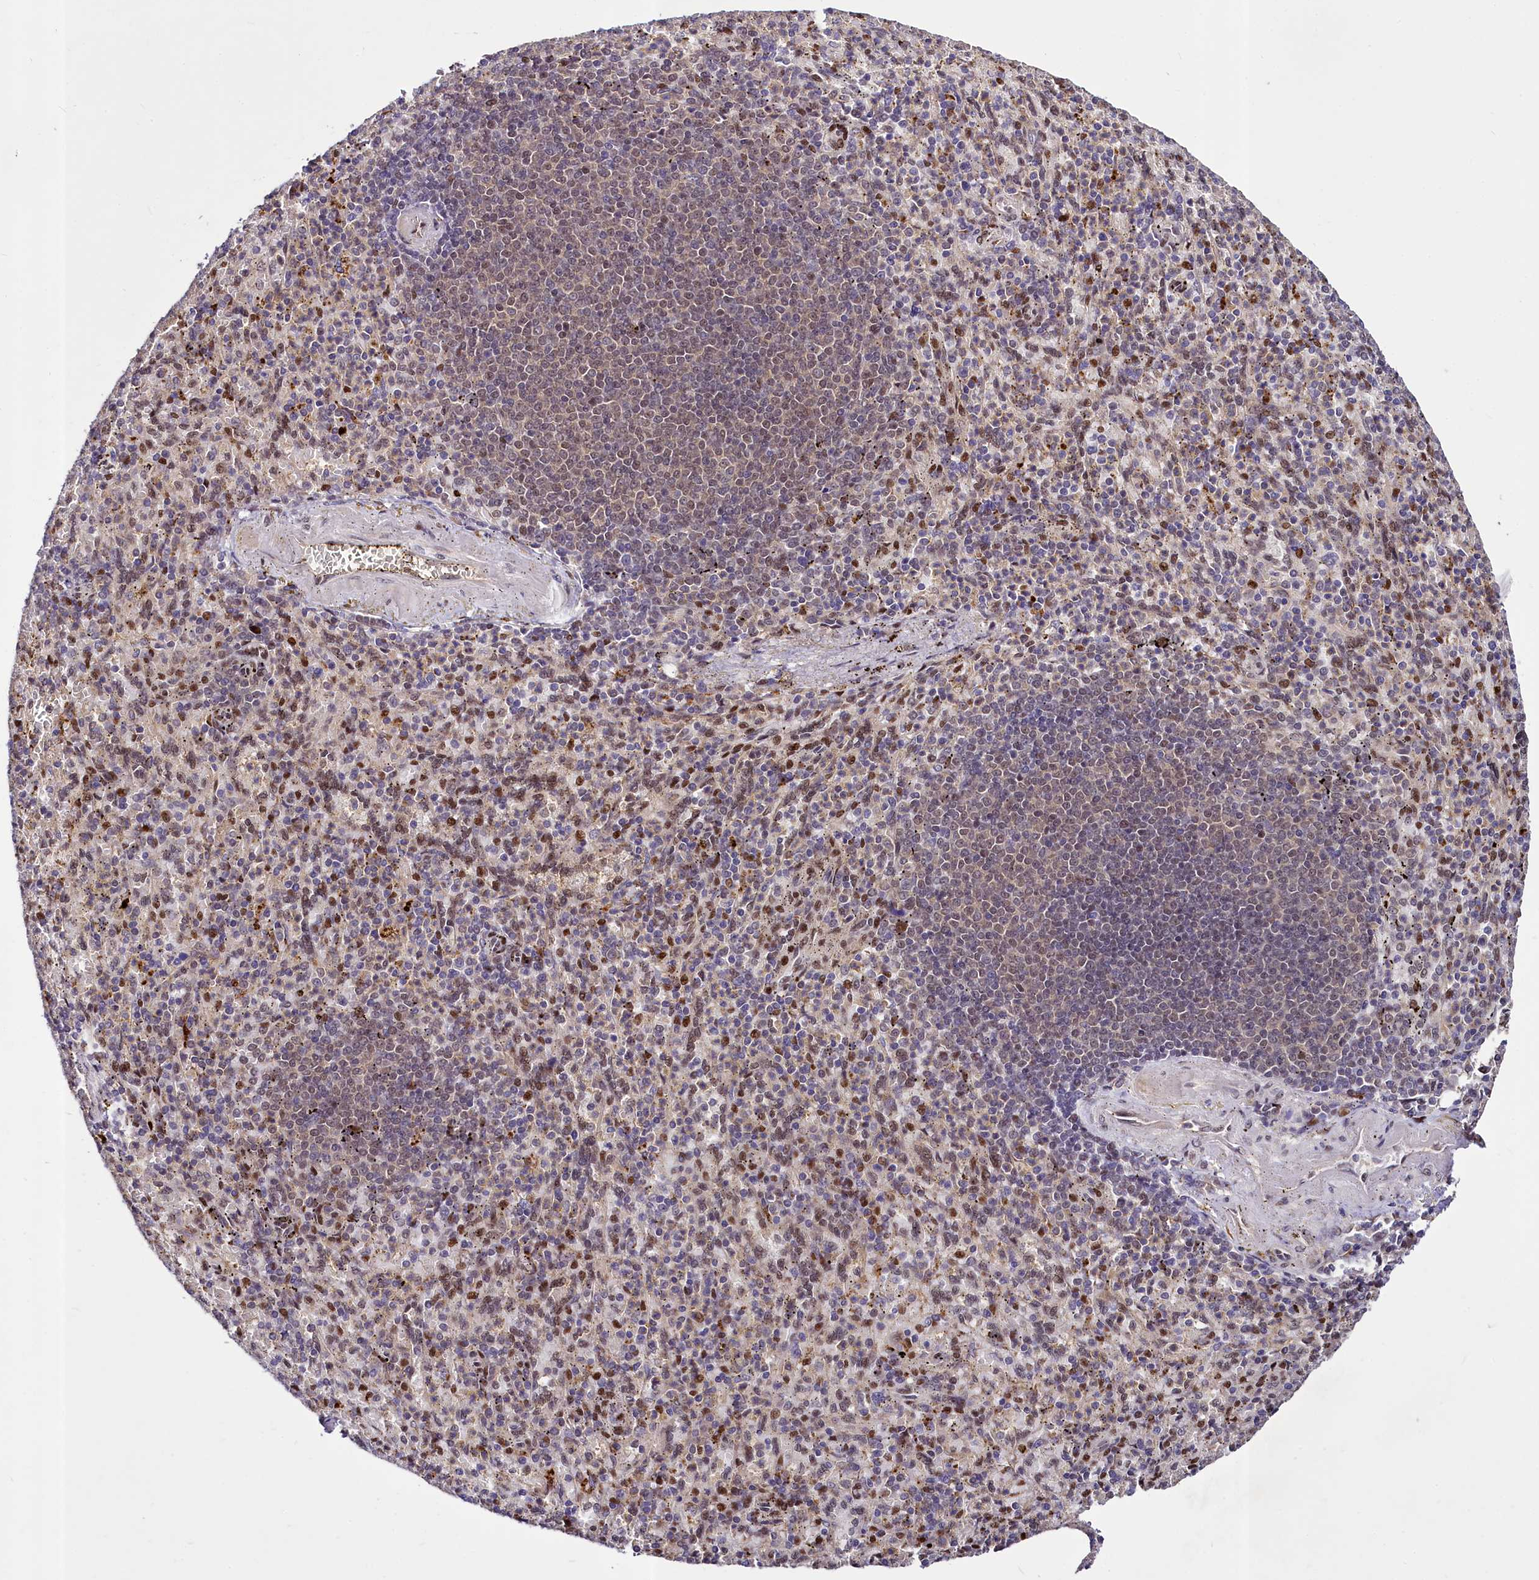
{"staining": {"intensity": "weak", "quantity": "25%-75%", "location": "cytoplasmic/membranous,nuclear"}, "tissue": "spleen", "cell_type": "Cells in red pulp", "image_type": "normal", "snomed": [{"axis": "morphology", "description": "Normal tissue, NOS"}, {"axis": "topography", "description": "Spleen"}], "caption": "Brown immunohistochemical staining in unremarkable human spleen shows weak cytoplasmic/membranous,nuclear expression in approximately 25%-75% of cells in red pulp. The protein is shown in brown color, while the nuclei are stained blue.", "gene": "MAML2", "patient": {"sex": "female", "age": 74}}